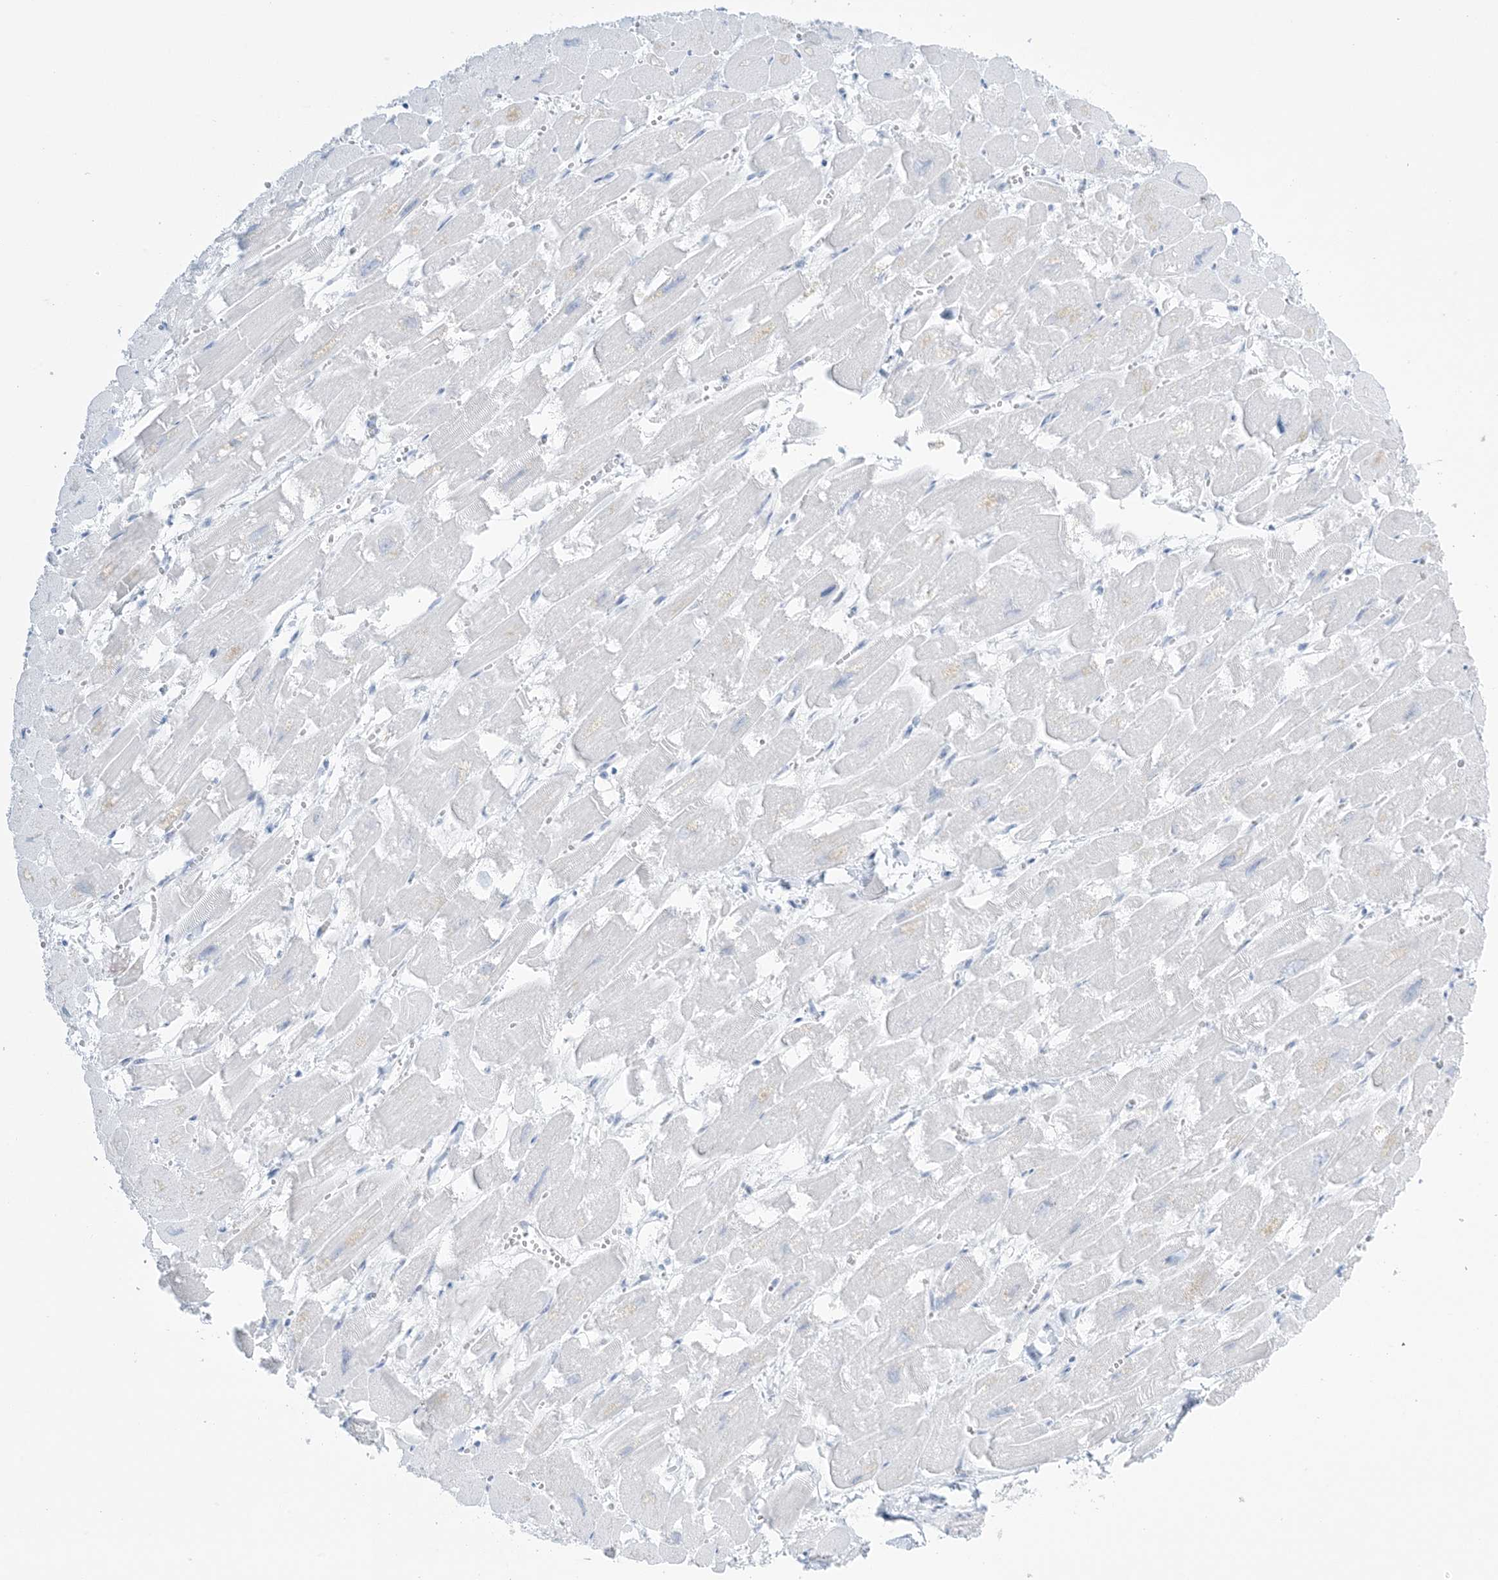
{"staining": {"intensity": "negative", "quantity": "none", "location": "none"}, "tissue": "heart muscle", "cell_type": "Cardiomyocytes", "image_type": "normal", "snomed": [{"axis": "morphology", "description": "Normal tissue, NOS"}, {"axis": "topography", "description": "Heart"}], "caption": "Protein analysis of normal heart muscle shows no significant staining in cardiomyocytes. (IHC, brightfield microscopy, high magnification).", "gene": "AGXT", "patient": {"sex": "male", "age": 54}}